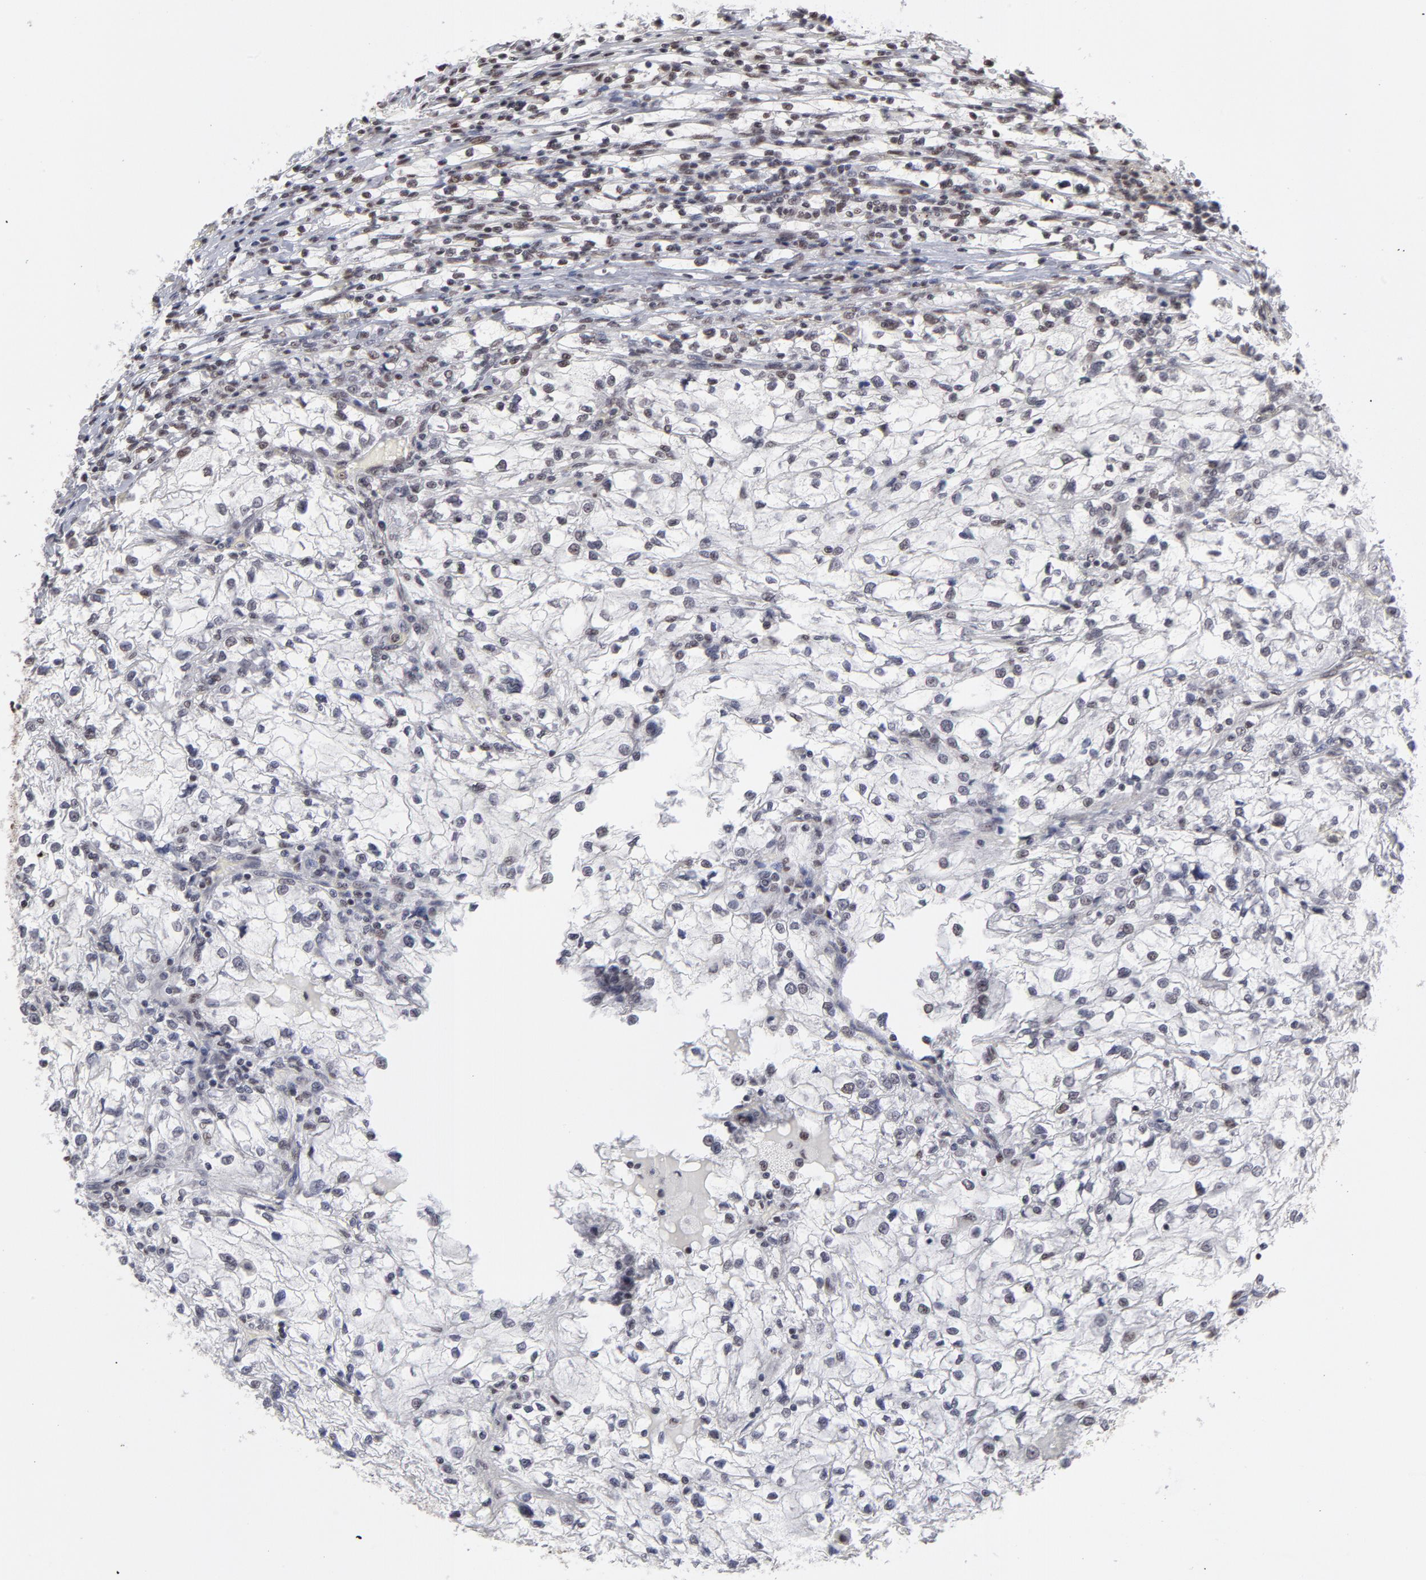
{"staining": {"intensity": "weak", "quantity": "<25%", "location": "nuclear"}, "tissue": "renal cancer", "cell_type": "Tumor cells", "image_type": "cancer", "snomed": [{"axis": "morphology", "description": "Adenocarcinoma, NOS"}, {"axis": "topography", "description": "Kidney"}], "caption": "A histopathology image of human adenocarcinoma (renal) is negative for staining in tumor cells. (Brightfield microscopy of DAB immunohistochemistry at high magnification).", "gene": "ZNF3", "patient": {"sex": "female", "age": 83}}